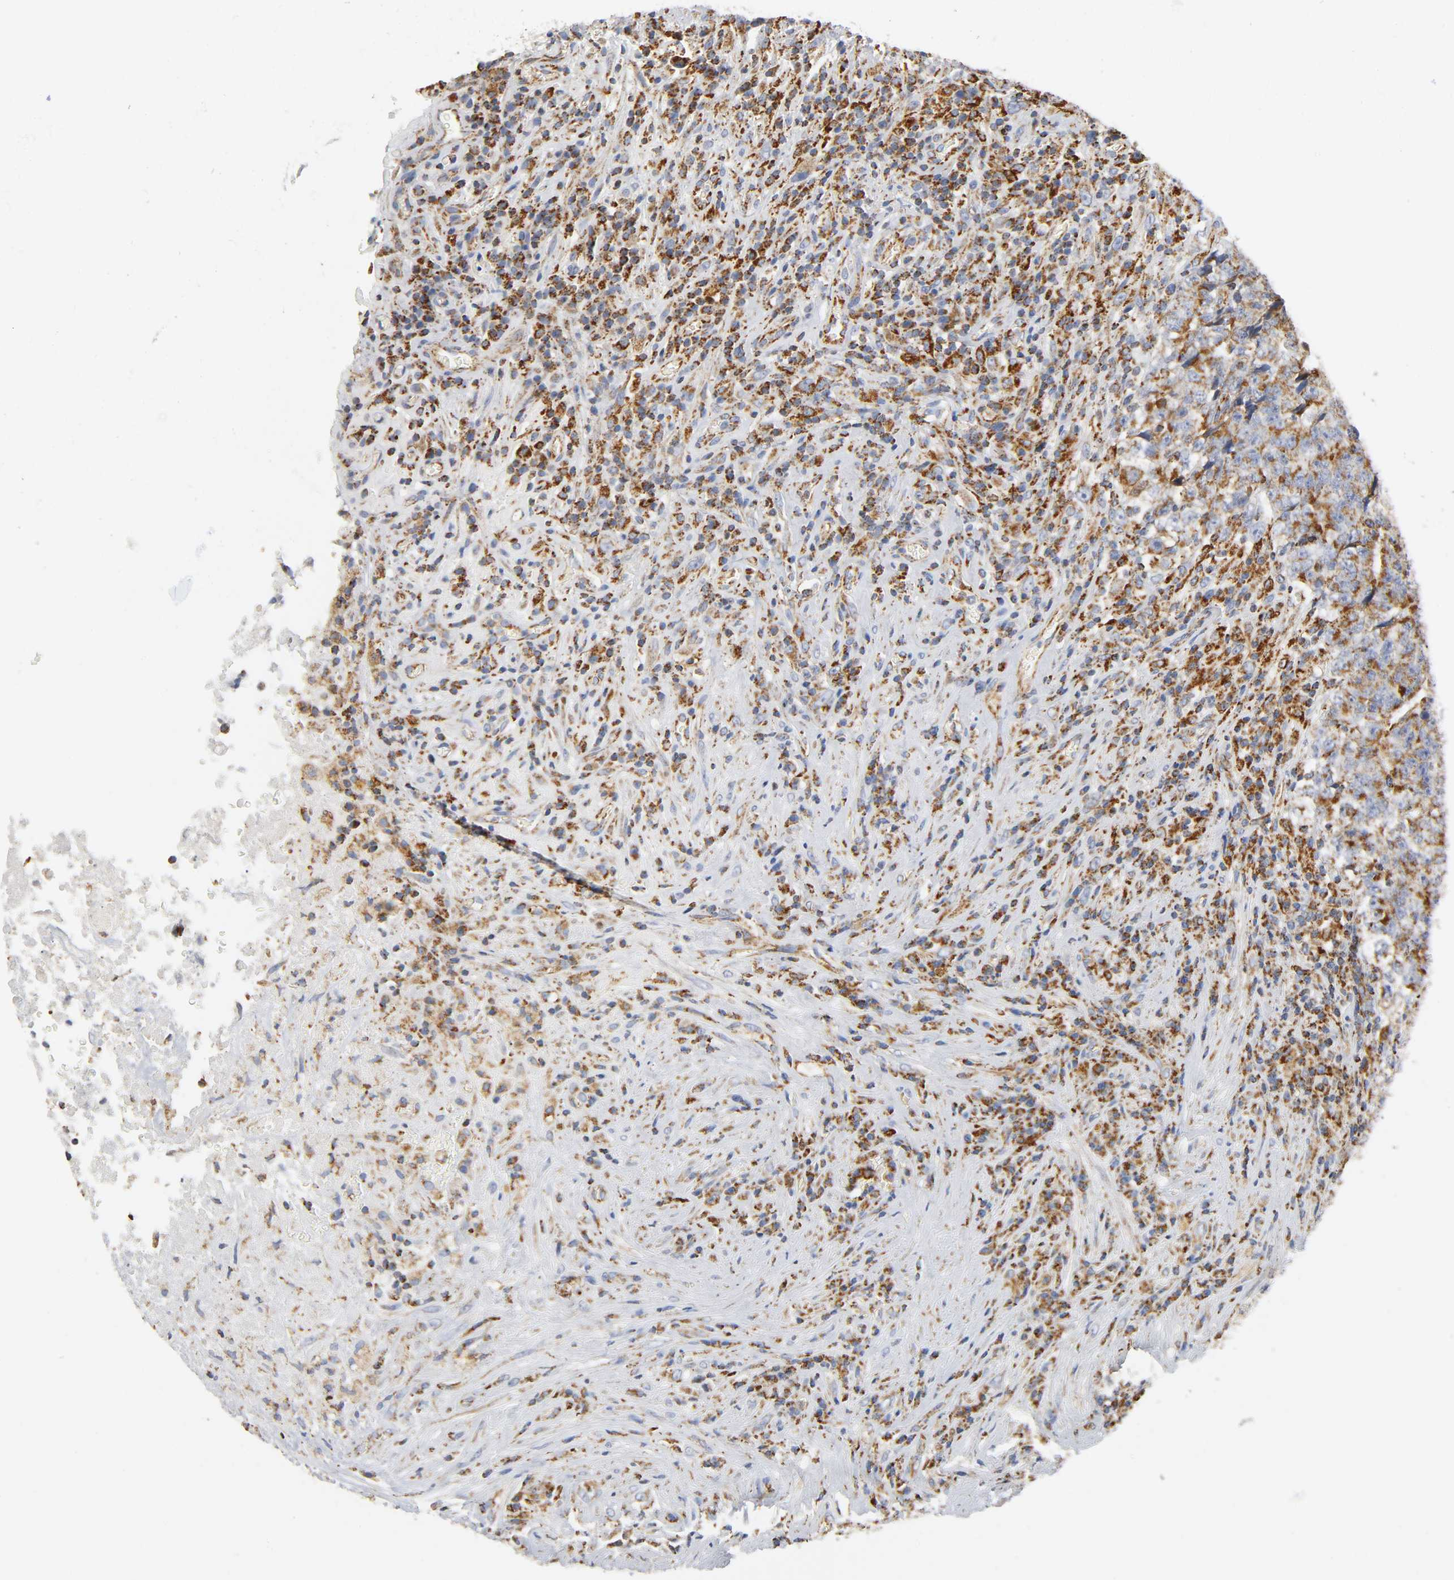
{"staining": {"intensity": "strong", "quantity": ">75%", "location": "cytoplasmic/membranous"}, "tissue": "testis cancer", "cell_type": "Tumor cells", "image_type": "cancer", "snomed": [{"axis": "morphology", "description": "Necrosis, NOS"}, {"axis": "morphology", "description": "Carcinoma, Embryonal, NOS"}, {"axis": "topography", "description": "Testis"}], "caption": "Brown immunohistochemical staining in human testis embryonal carcinoma shows strong cytoplasmic/membranous positivity in about >75% of tumor cells.", "gene": "BAK1", "patient": {"sex": "male", "age": 19}}